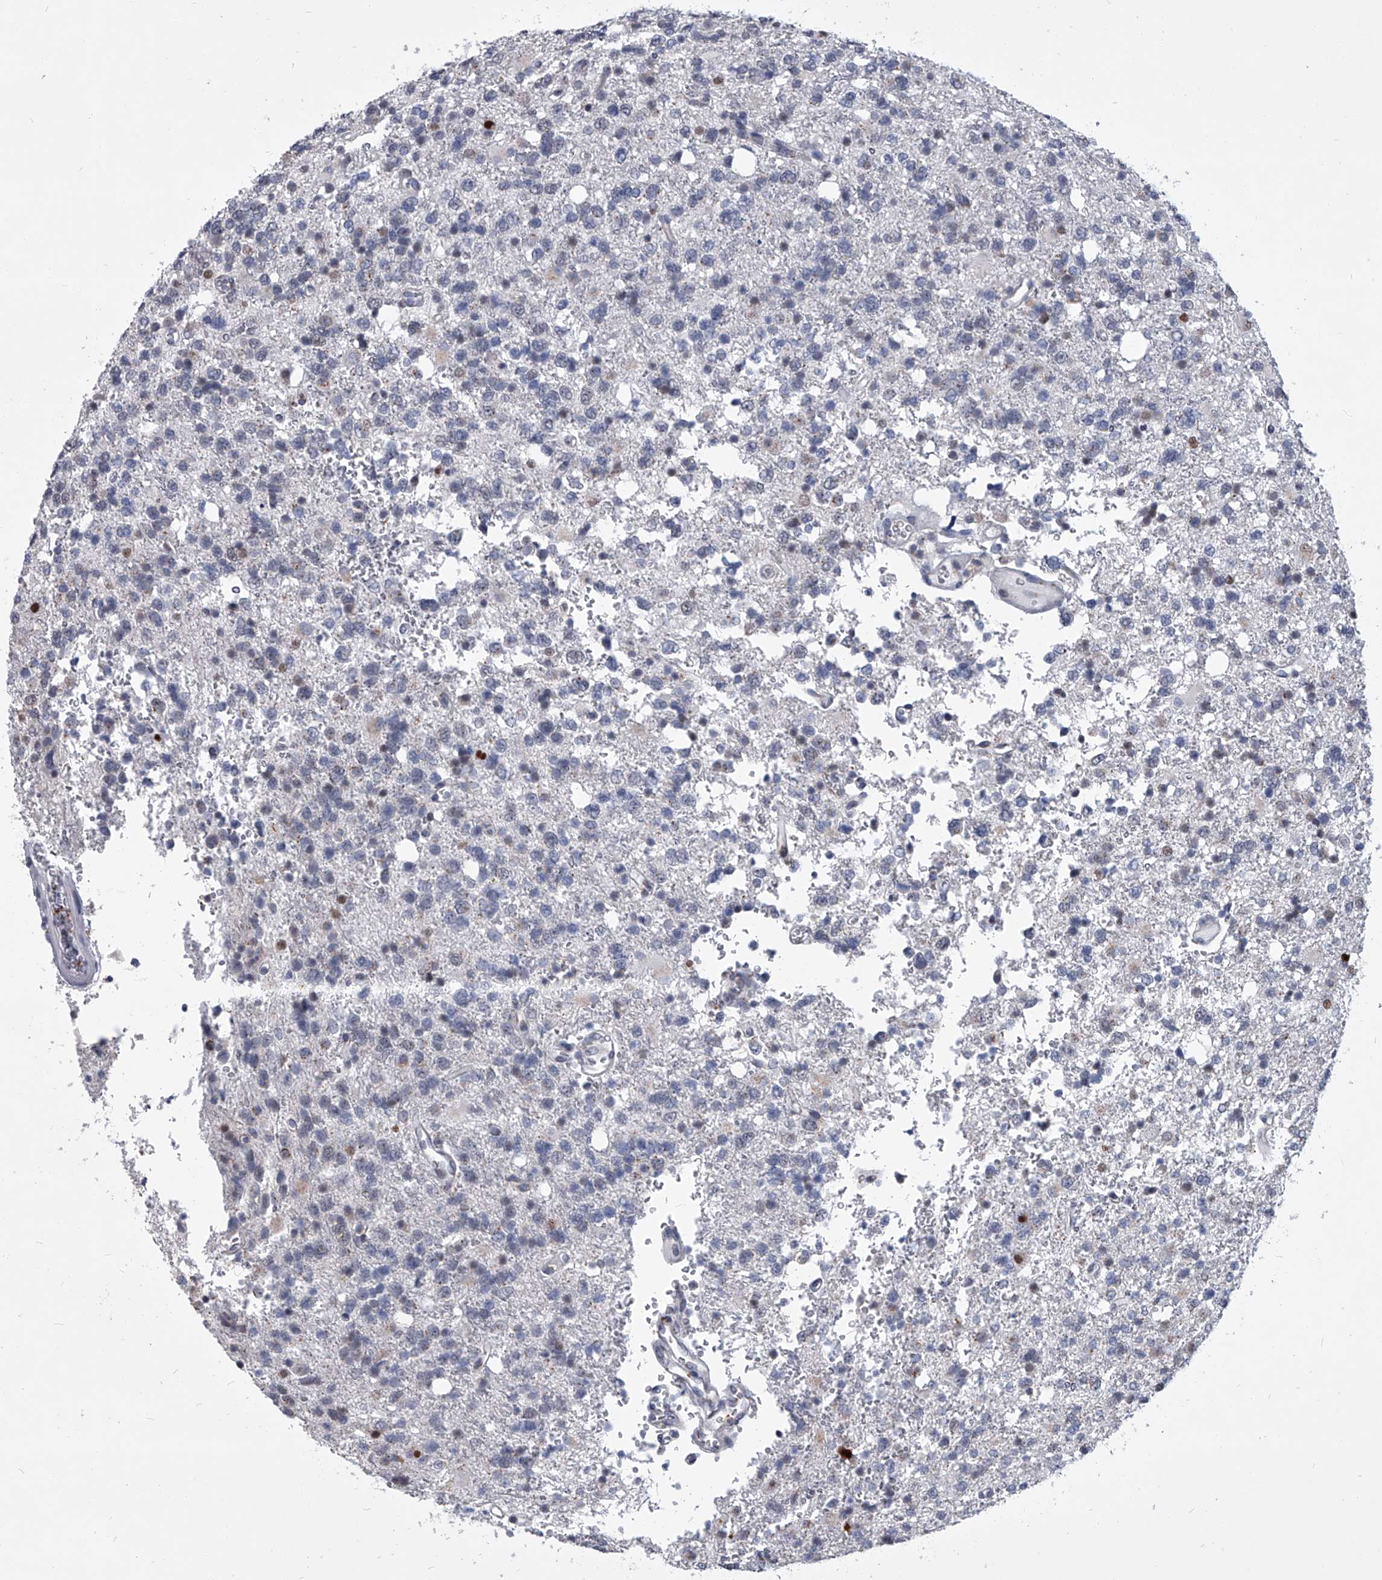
{"staining": {"intensity": "negative", "quantity": "none", "location": "none"}, "tissue": "glioma", "cell_type": "Tumor cells", "image_type": "cancer", "snomed": [{"axis": "morphology", "description": "Glioma, malignant, High grade"}, {"axis": "topography", "description": "Brain"}], "caption": "An immunohistochemistry (IHC) micrograph of high-grade glioma (malignant) is shown. There is no staining in tumor cells of high-grade glioma (malignant).", "gene": "EVA1C", "patient": {"sex": "female", "age": 62}}